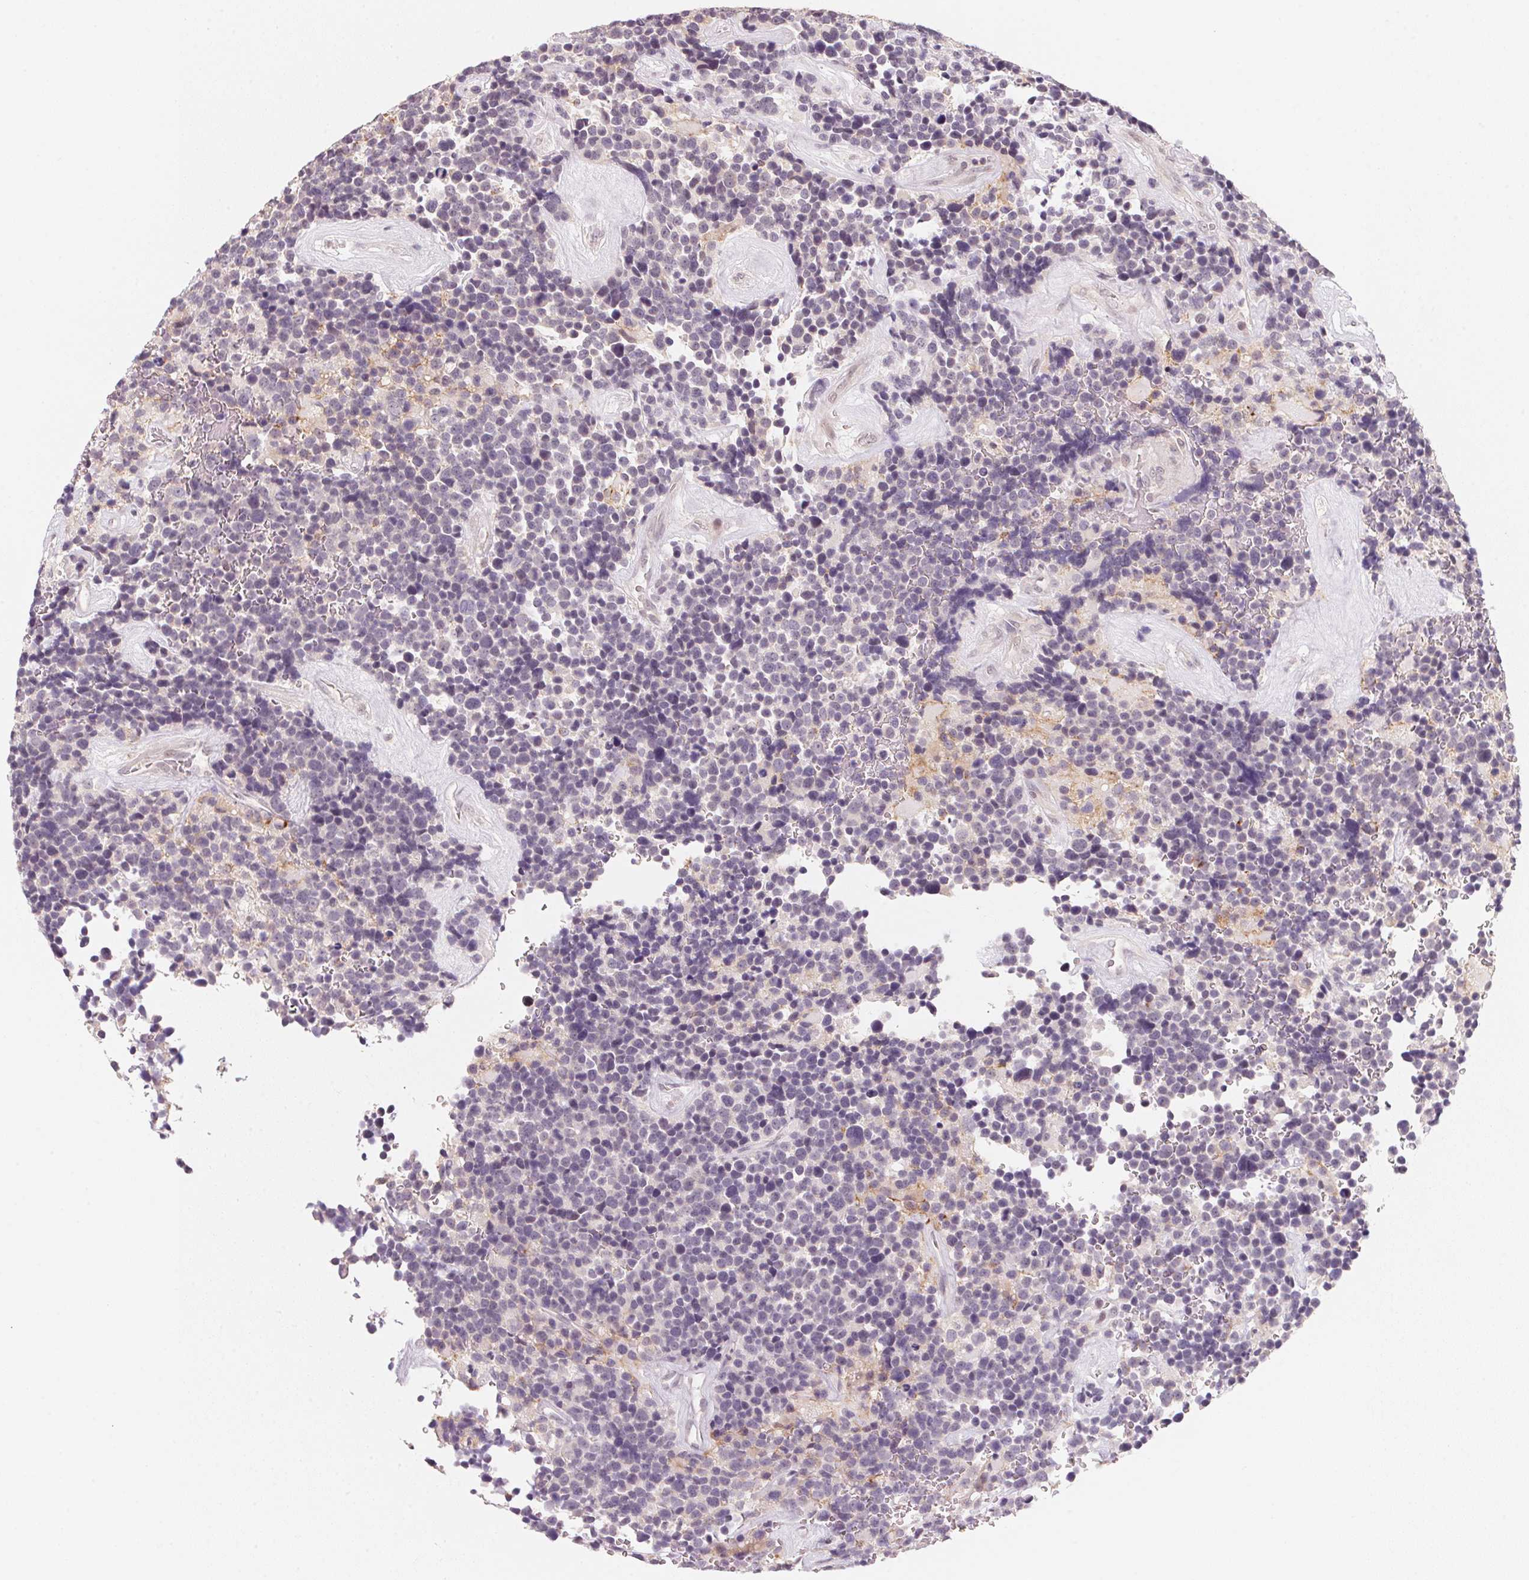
{"staining": {"intensity": "negative", "quantity": "none", "location": "none"}, "tissue": "glioma", "cell_type": "Tumor cells", "image_type": "cancer", "snomed": [{"axis": "morphology", "description": "Glioma, malignant, High grade"}, {"axis": "topography", "description": "Brain"}], "caption": "Protein analysis of malignant high-grade glioma shows no significant staining in tumor cells.", "gene": "ANKRD31", "patient": {"sex": "male", "age": 33}}